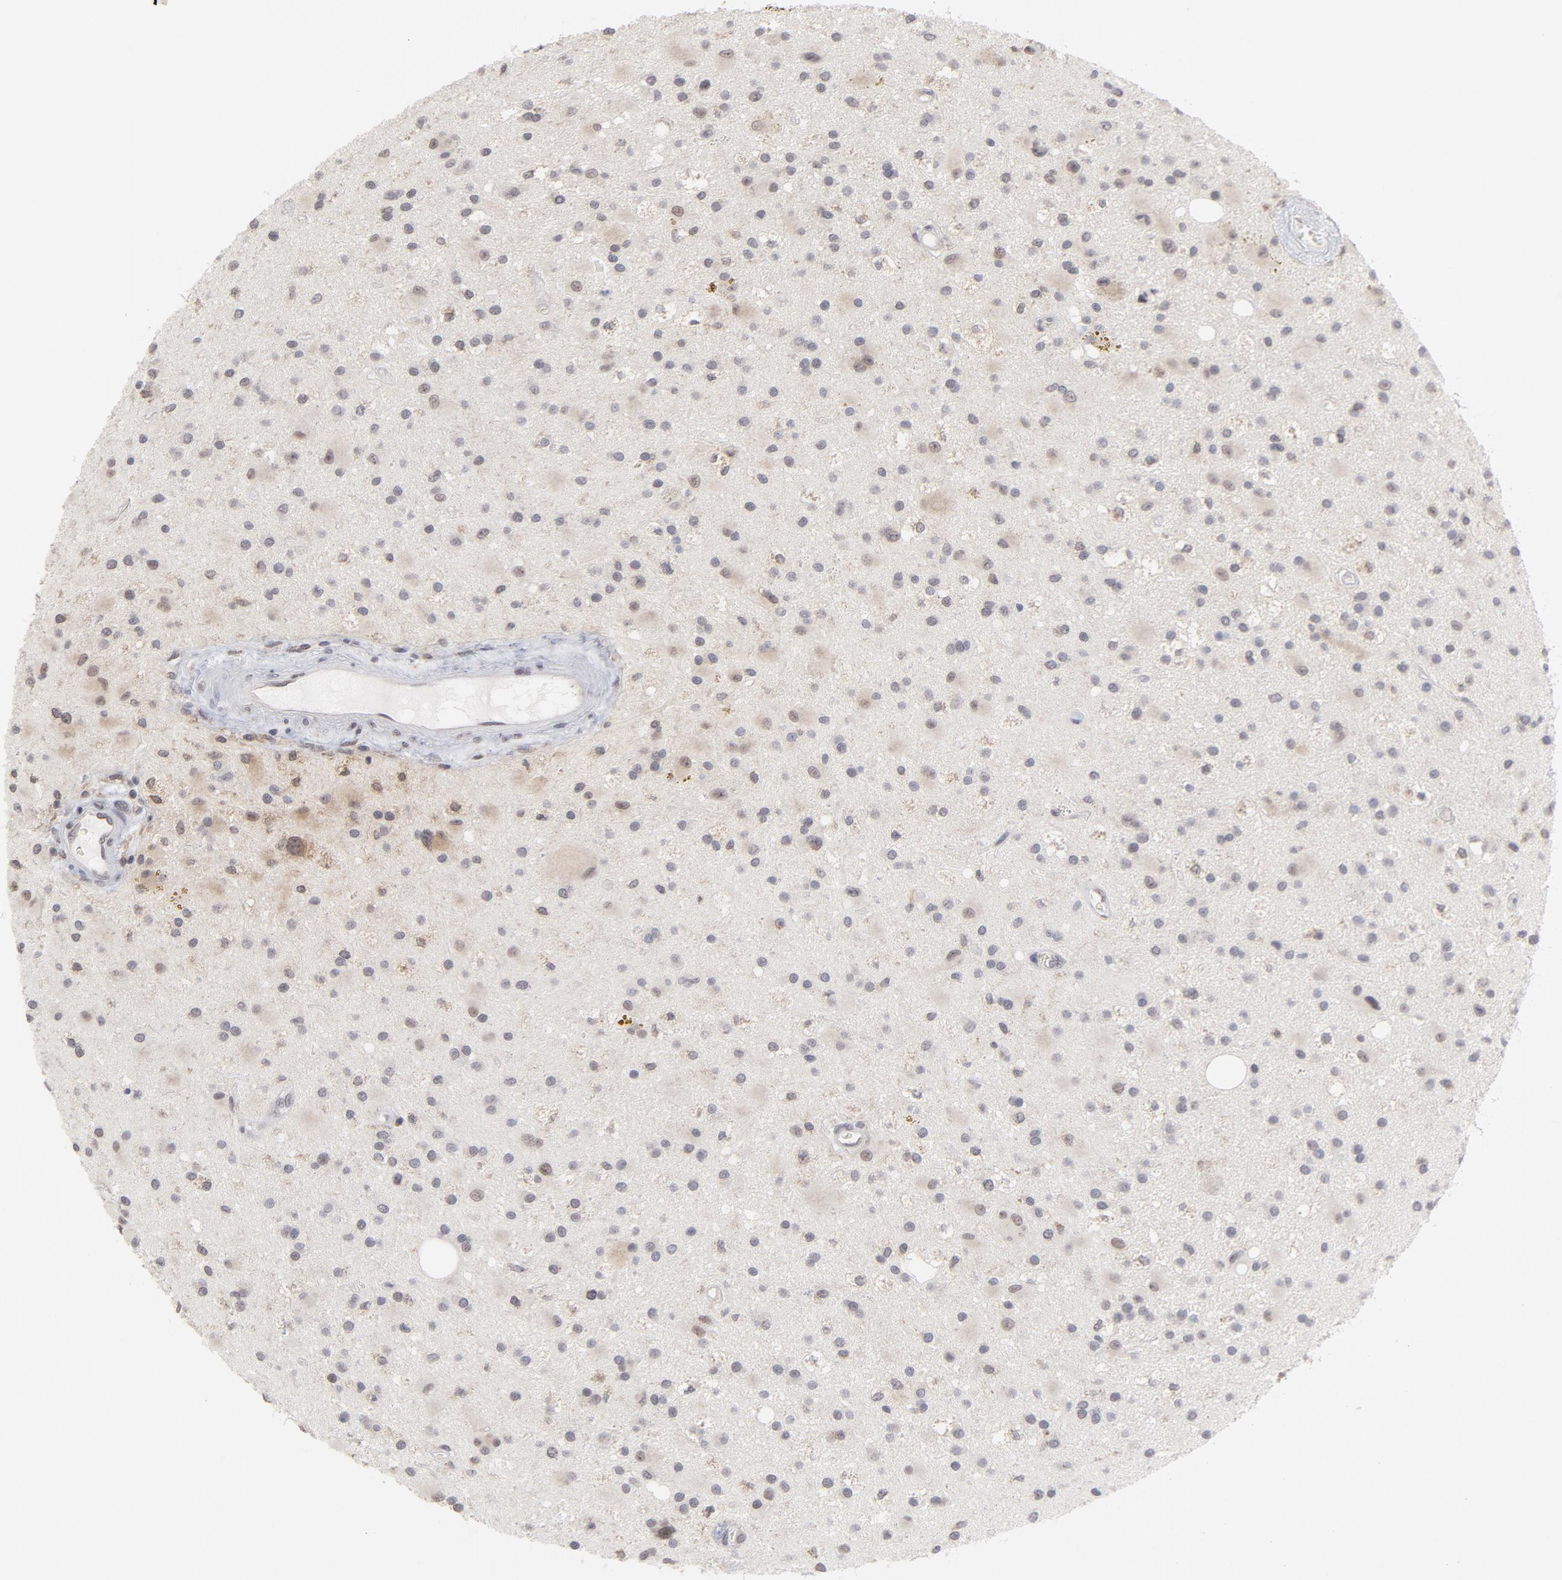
{"staining": {"intensity": "weak", "quantity": "<25%", "location": "nuclear"}, "tissue": "glioma", "cell_type": "Tumor cells", "image_type": "cancer", "snomed": [{"axis": "morphology", "description": "Glioma, malignant, Low grade"}, {"axis": "topography", "description": "Brain"}], "caption": "A histopathology image of malignant glioma (low-grade) stained for a protein exhibits no brown staining in tumor cells. (IHC, brightfield microscopy, high magnification).", "gene": "OAS1", "patient": {"sex": "male", "age": 58}}